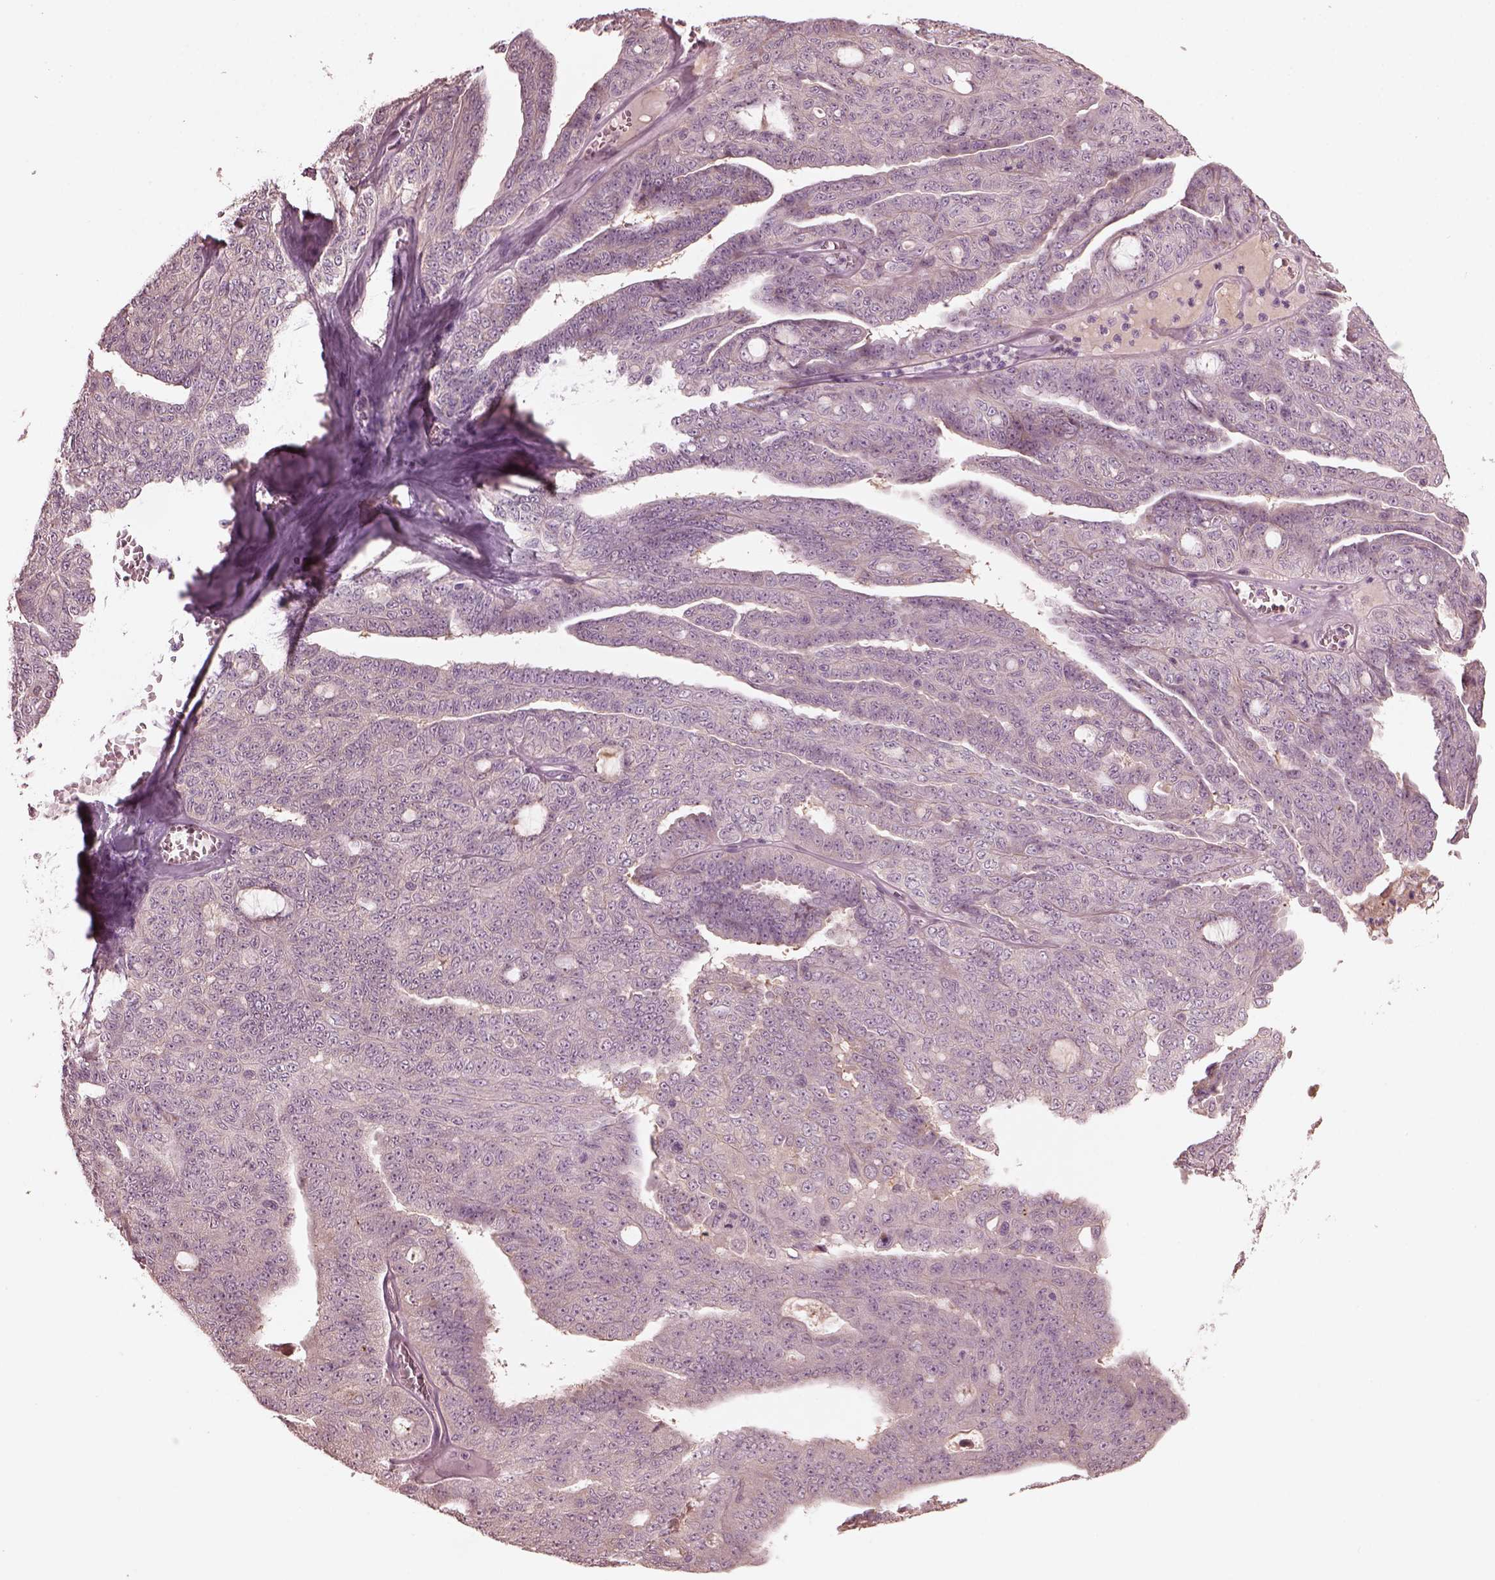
{"staining": {"intensity": "negative", "quantity": "none", "location": "none"}, "tissue": "ovarian cancer", "cell_type": "Tumor cells", "image_type": "cancer", "snomed": [{"axis": "morphology", "description": "Cystadenocarcinoma, serous, NOS"}, {"axis": "topography", "description": "Ovary"}], "caption": "The immunohistochemistry image has no significant positivity in tumor cells of ovarian cancer tissue.", "gene": "VWA5B1", "patient": {"sex": "female", "age": 71}}